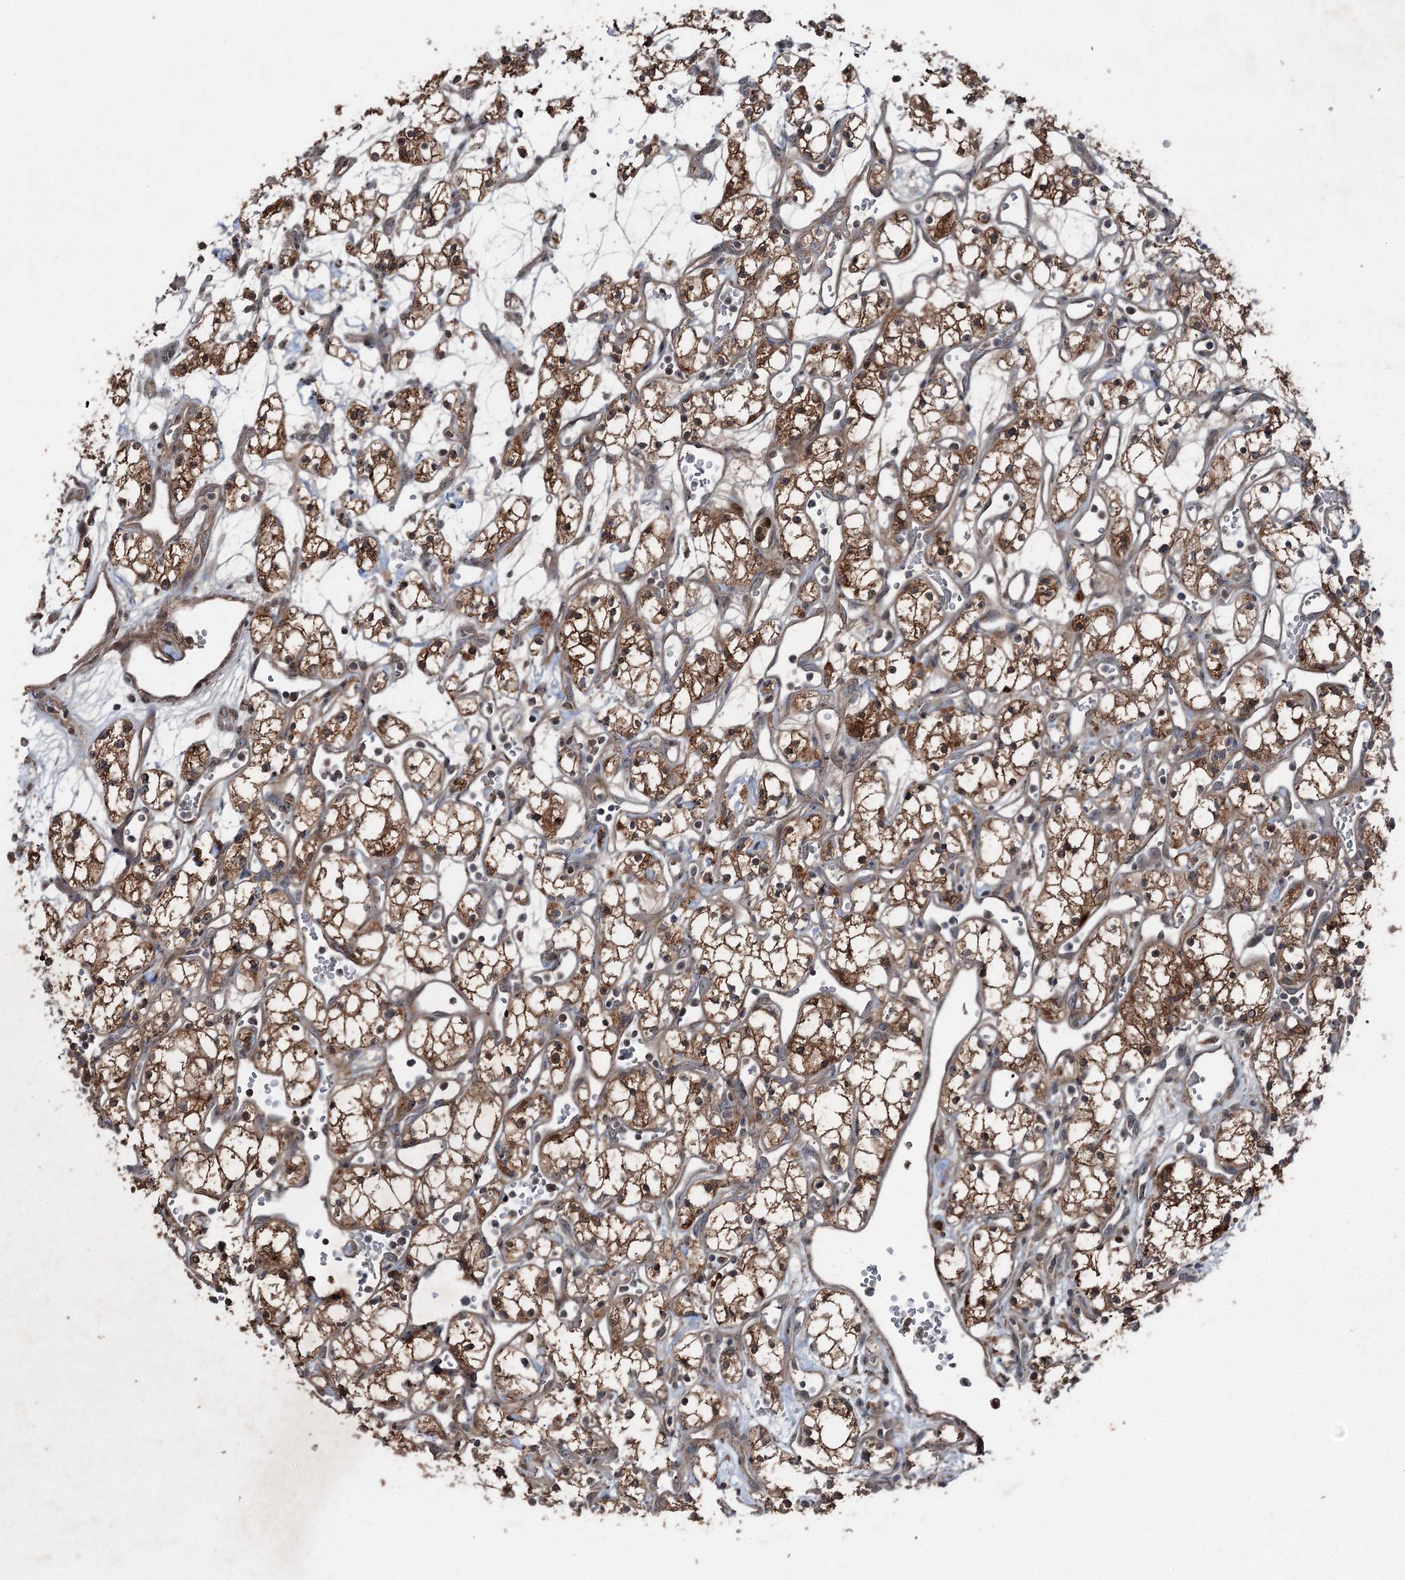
{"staining": {"intensity": "moderate", "quantity": ">75%", "location": "cytoplasmic/membranous"}, "tissue": "renal cancer", "cell_type": "Tumor cells", "image_type": "cancer", "snomed": [{"axis": "morphology", "description": "Adenocarcinoma, NOS"}, {"axis": "topography", "description": "Kidney"}], "caption": "Tumor cells show medium levels of moderate cytoplasmic/membranous positivity in approximately >75% of cells in renal cancer.", "gene": "MAPK8IP2", "patient": {"sex": "male", "age": 59}}